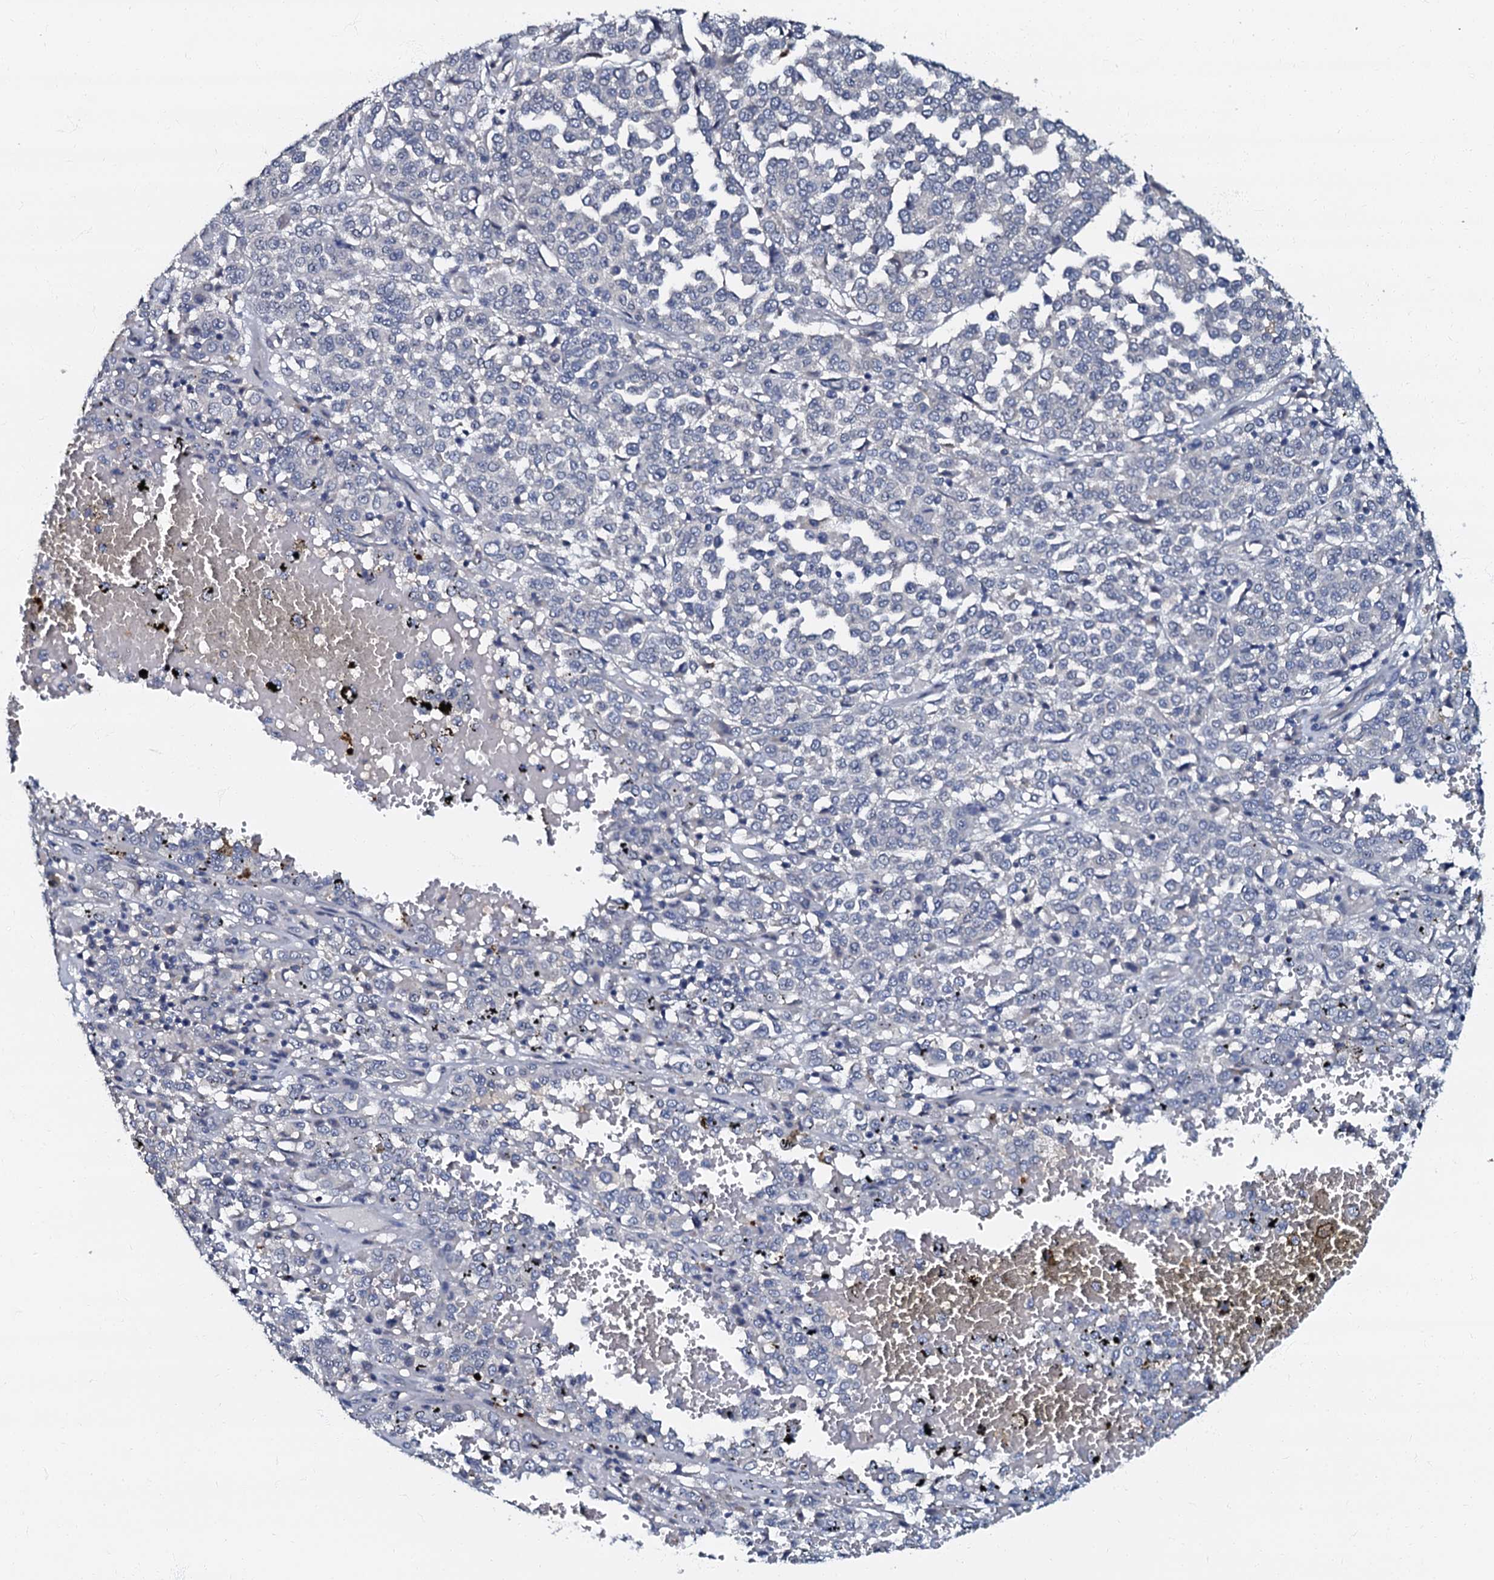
{"staining": {"intensity": "negative", "quantity": "none", "location": "none"}, "tissue": "melanoma", "cell_type": "Tumor cells", "image_type": "cancer", "snomed": [{"axis": "morphology", "description": "Malignant melanoma, Metastatic site"}, {"axis": "topography", "description": "Pancreas"}], "caption": "Immunohistochemistry (IHC) histopathology image of human malignant melanoma (metastatic site) stained for a protein (brown), which exhibits no positivity in tumor cells. (DAB (3,3'-diaminobenzidine) immunohistochemistry visualized using brightfield microscopy, high magnification).", "gene": "OLAH", "patient": {"sex": "female", "age": 30}}